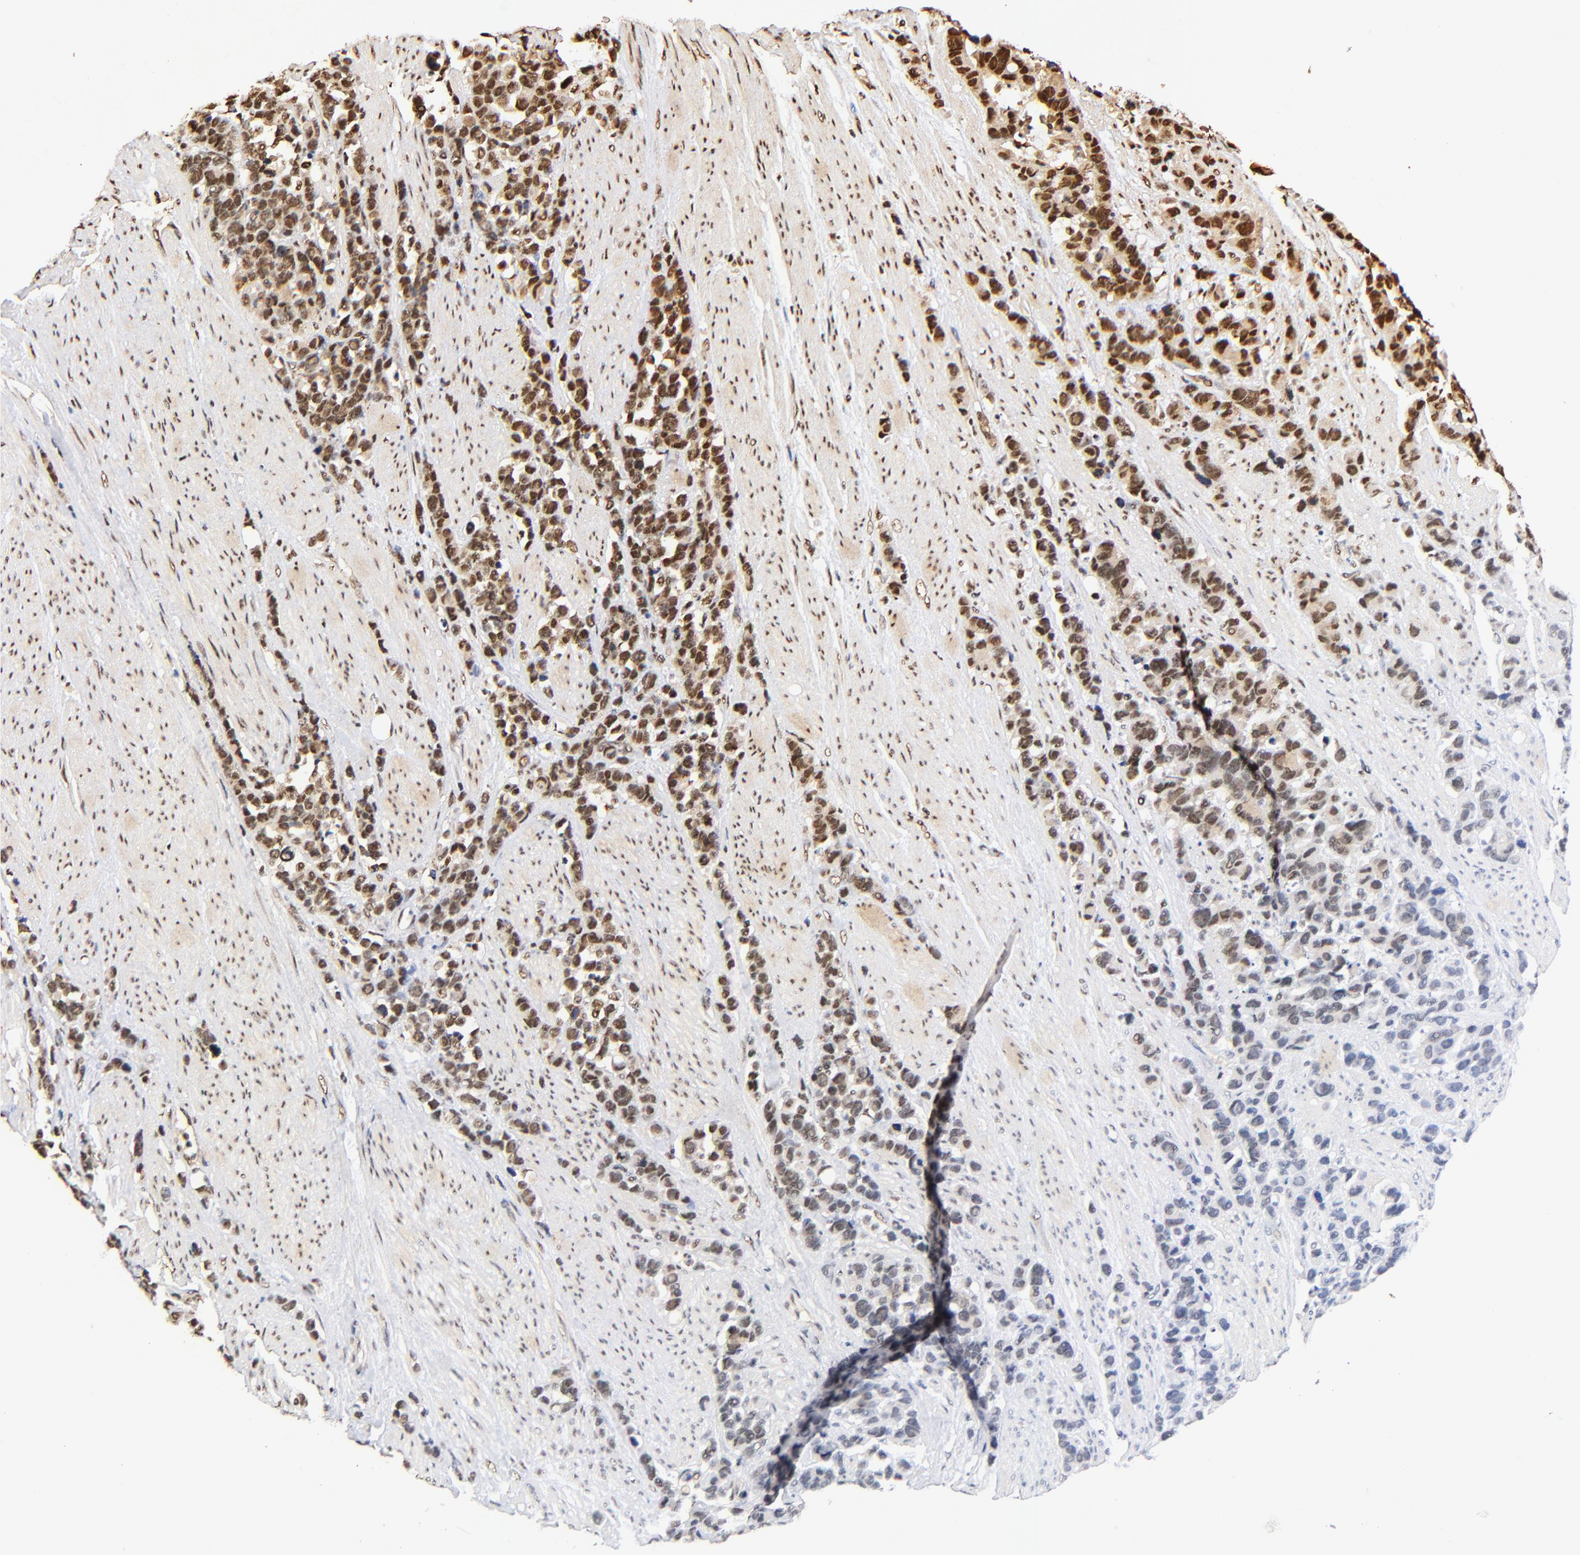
{"staining": {"intensity": "strong", "quantity": ">75%", "location": "cytoplasmic/membranous,nuclear"}, "tissue": "stomach cancer", "cell_type": "Tumor cells", "image_type": "cancer", "snomed": [{"axis": "morphology", "description": "Adenocarcinoma, NOS"}, {"axis": "topography", "description": "Stomach, upper"}], "caption": "Strong cytoplasmic/membranous and nuclear protein expression is appreciated in about >75% of tumor cells in stomach cancer.", "gene": "MED12", "patient": {"sex": "male", "age": 71}}